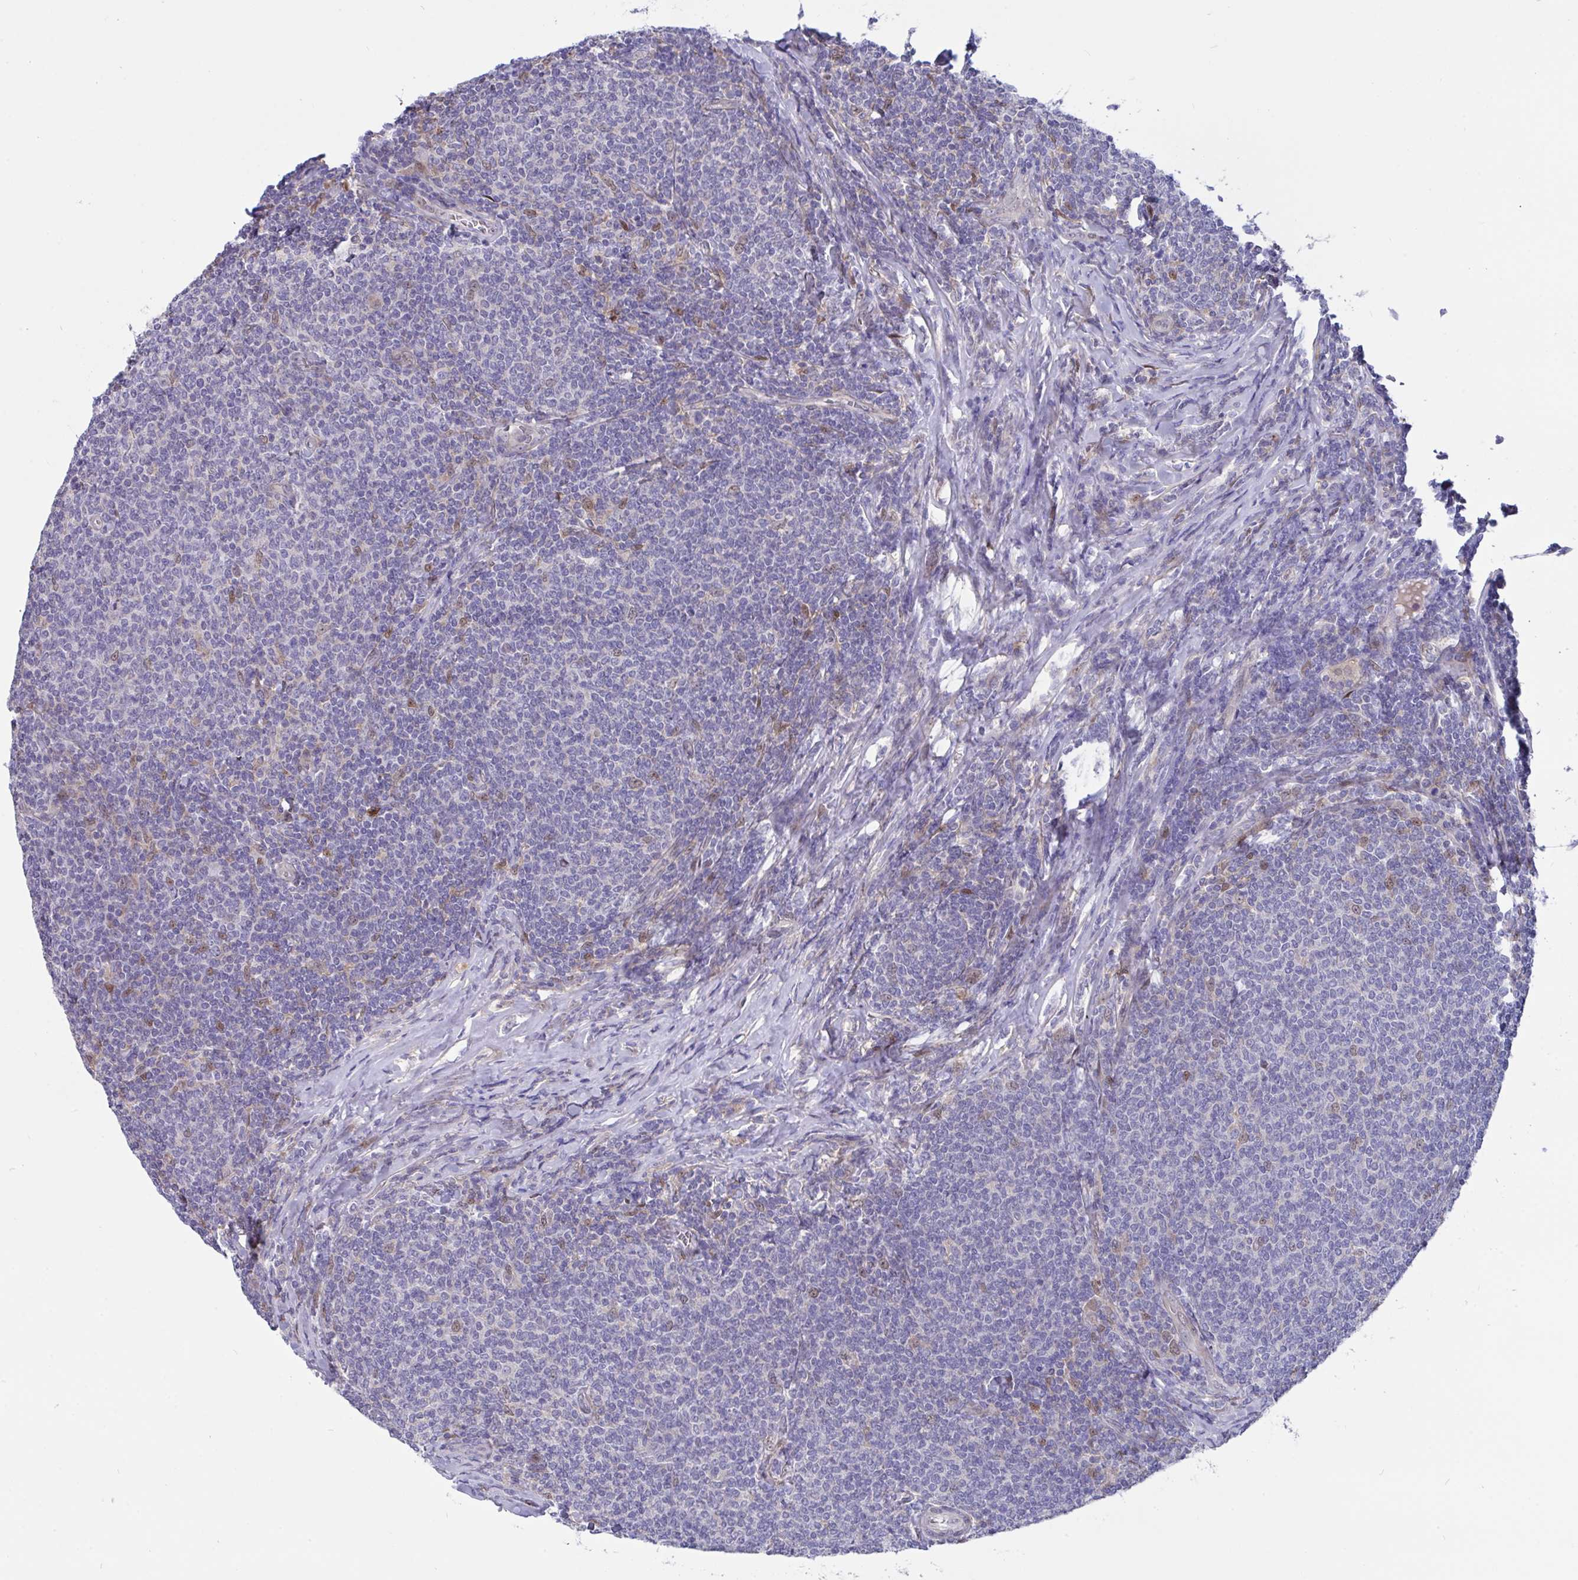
{"staining": {"intensity": "negative", "quantity": "none", "location": "none"}, "tissue": "lymphoma", "cell_type": "Tumor cells", "image_type": "cancer", "snomed": [{"axis": "morphology", "description": "Malignant lymphoma, non-Hodgkin's type, Low grade"}, {"axis": "topography", "description": "Lymph node"}], "caption": "Tumor cells show no significant positivity in lymphoma.", "gene": "L3HYPDH", "patient": {"sex": "male", "age": 52}}